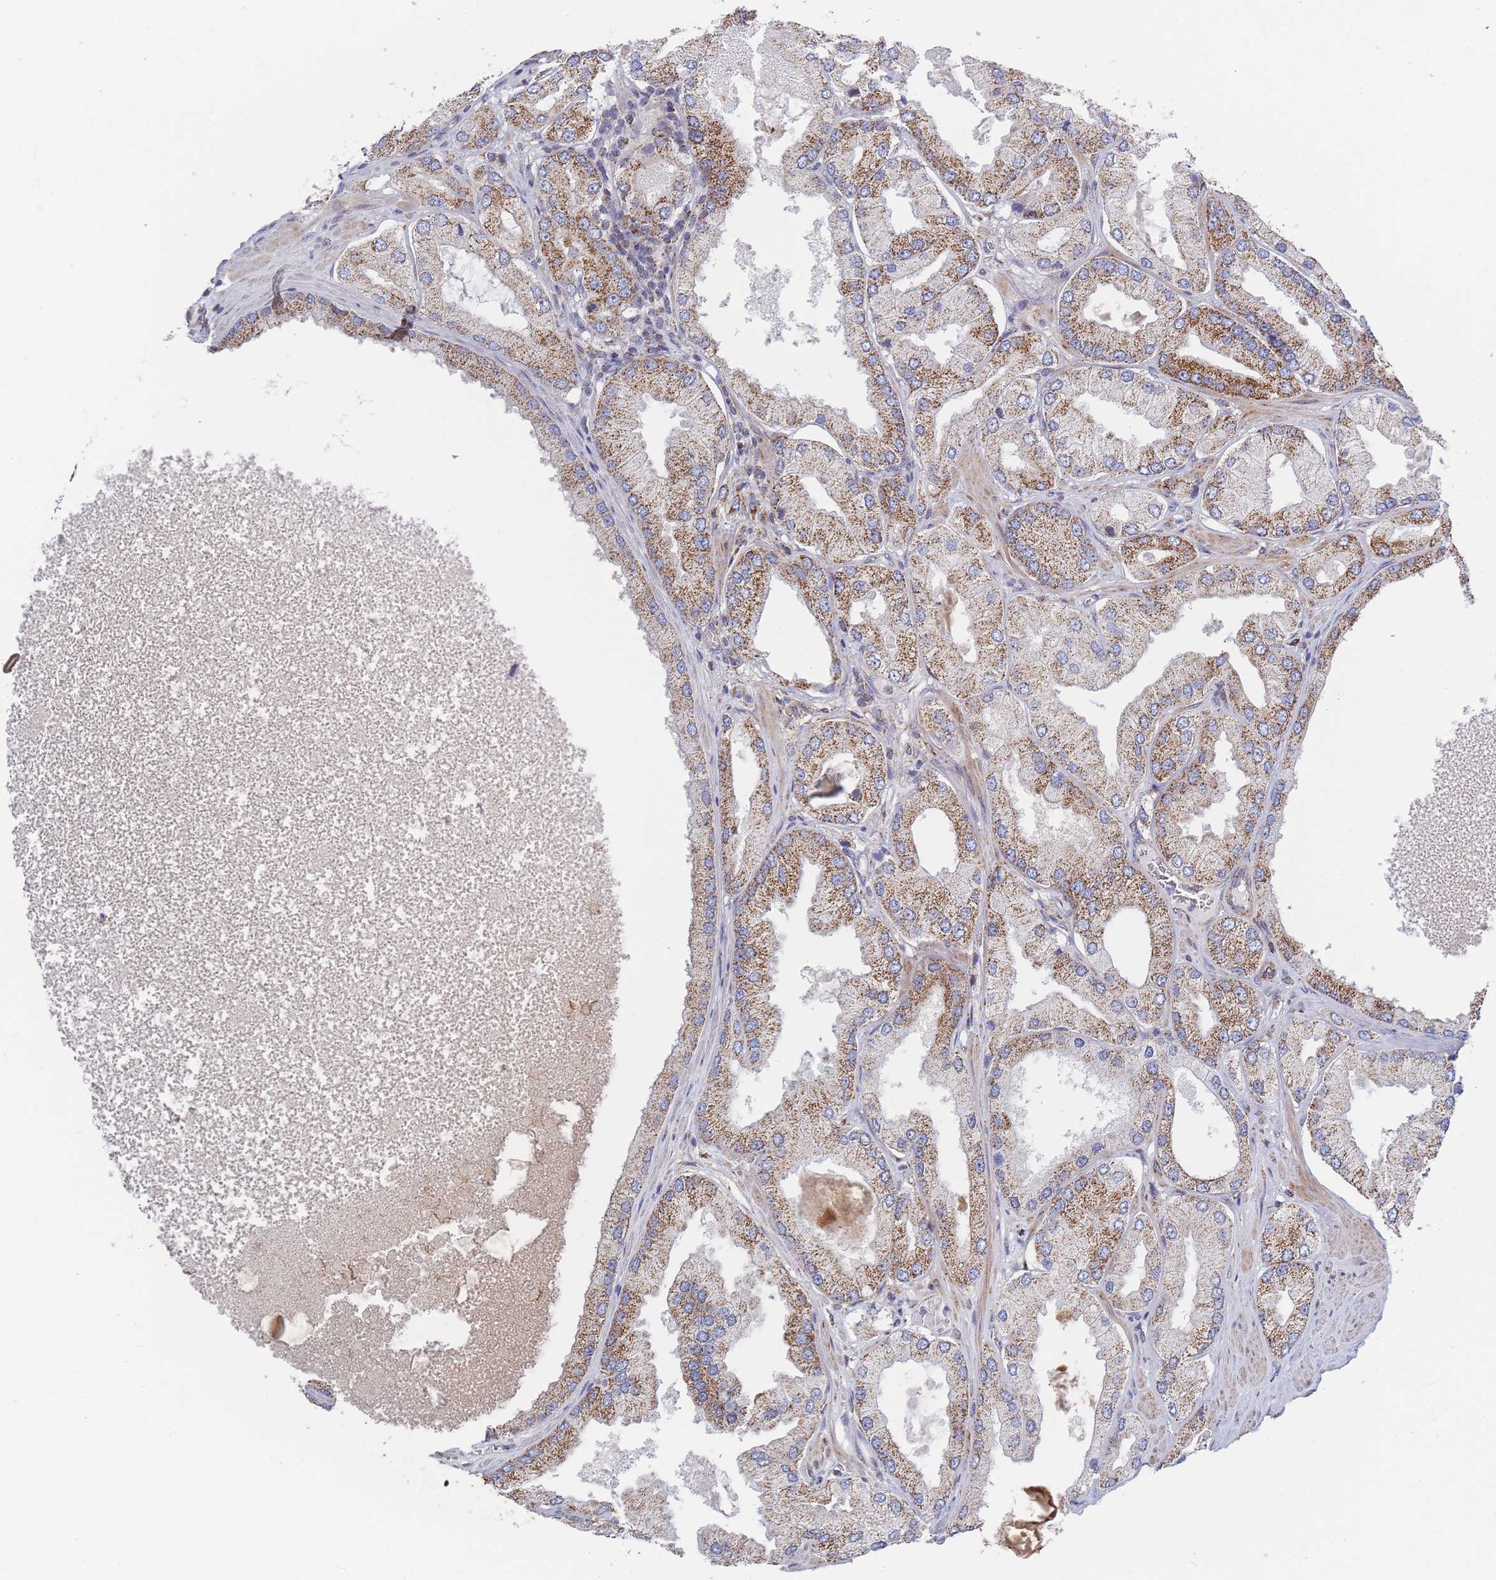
{"staining": {"intensity": "moderate", "quantity": ">75%", "location": "cytoplasmic/membranous"}, "tissue": "prostate cancer", "cell_type": "Tumor cells", "image_type": "cancer", "snomed": [{"axis": "morphology", "description": "Adenocarcinoma, Low grade"}, {"axis": "topography", "description": "Prostate"}], "caption": "Approximately >75% of tumor cells in prostate cancer exhibit moderate cytoplasmic/membranous protein expression as visualized by brown immunohistochemical staining.", "gene": "IKZF4", "patient": {"sex": "male", "age": 42}}